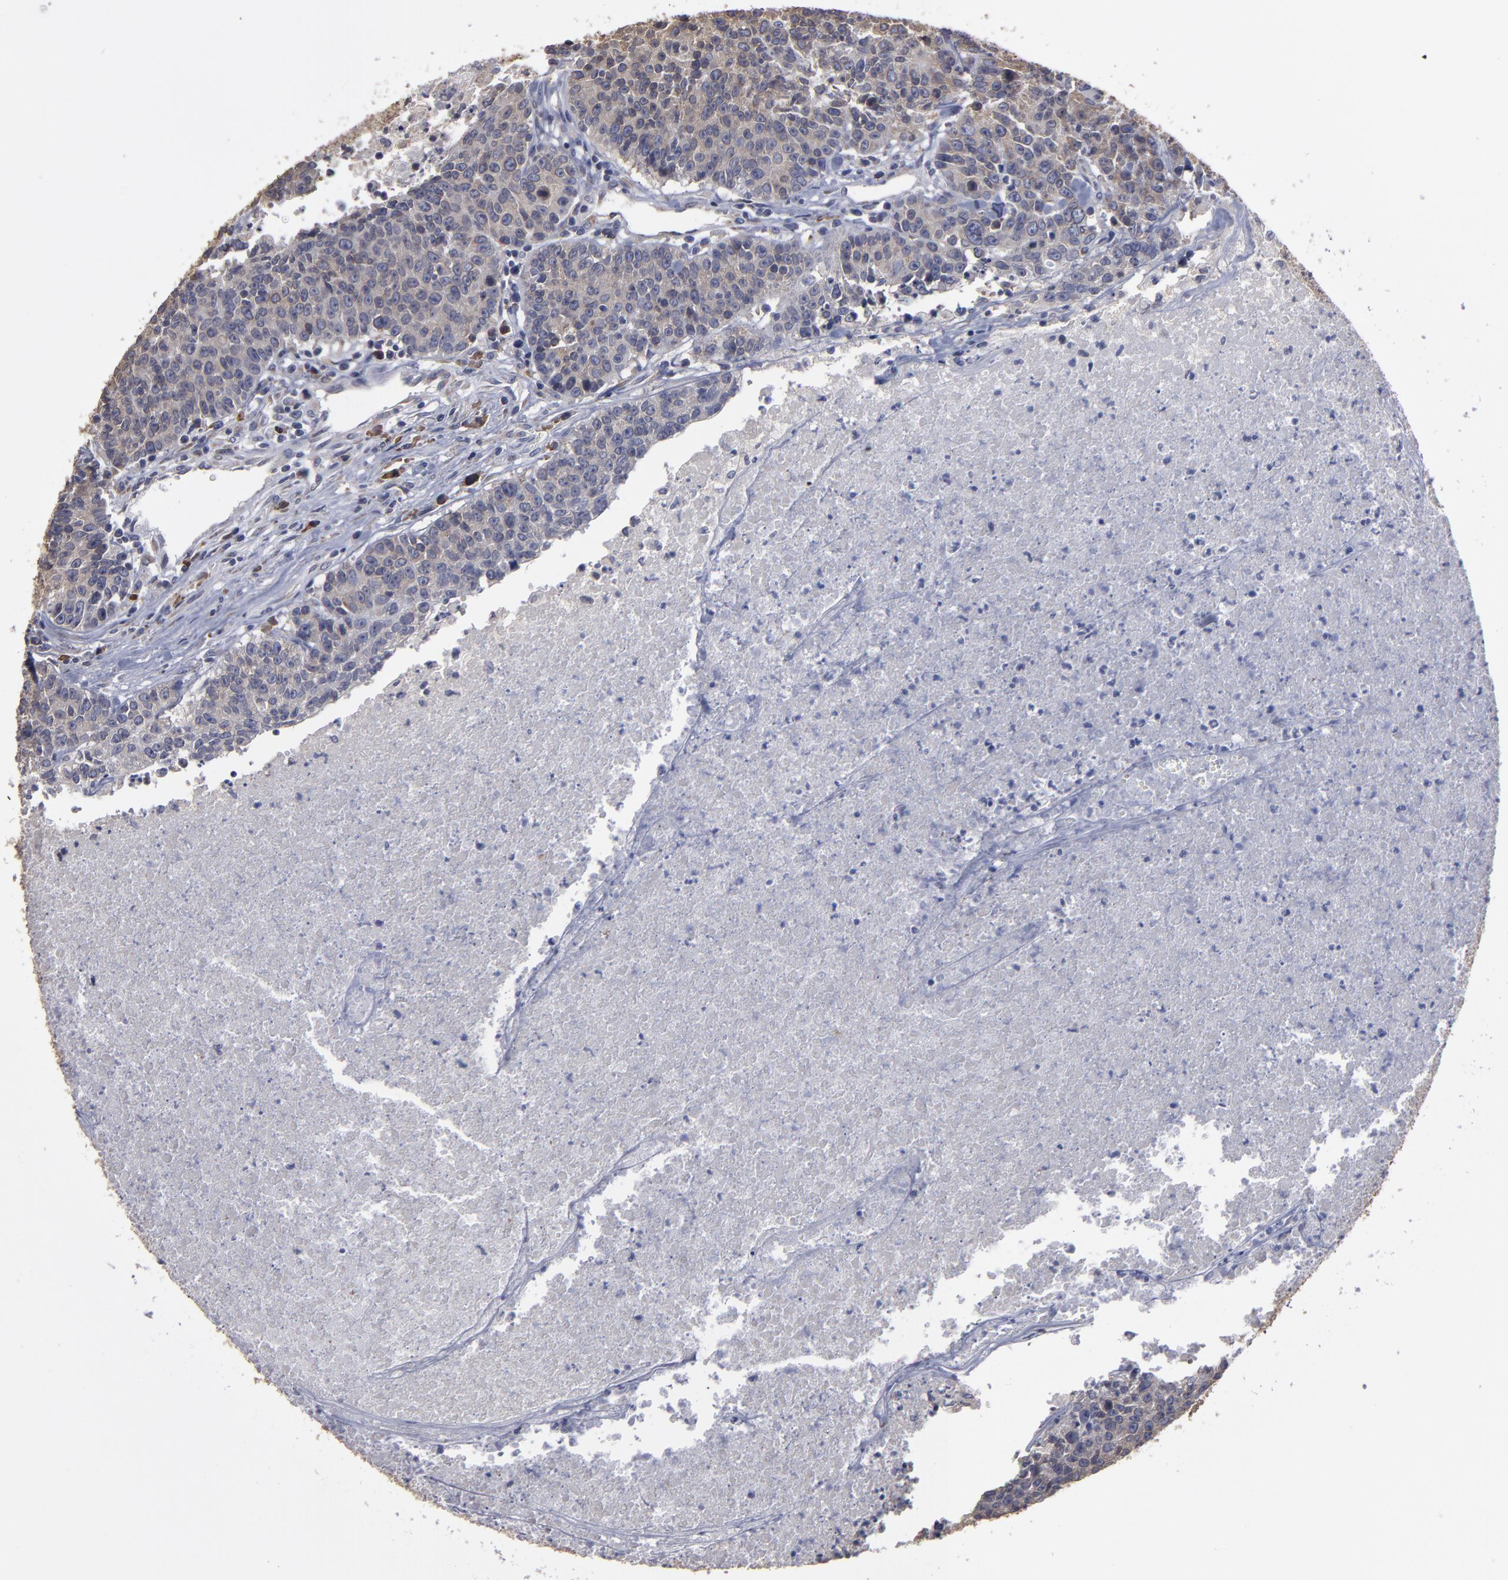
{"staining": {"intensity": "weak", "quantity": ">75%", "location": "cytoplasmic/membranous"}, "tissue": "colorectal cancer", "cell_type": "Tumor cells", "image_type": "cancer", "snomed": [{"axis": "morphology", "description": "Adenocarcinoma, NOS"}, {"axis": "topography", "description": "Colon"}], "caption": "Human colorectal cancer (adenocarcinoma) stained for a protein (brown) shows weak cytoplasmic/membranous positive positivity in approximately >75% of tumor cells.", "gene": "SND1", "patient": {"sex": "female", "age": 53}}